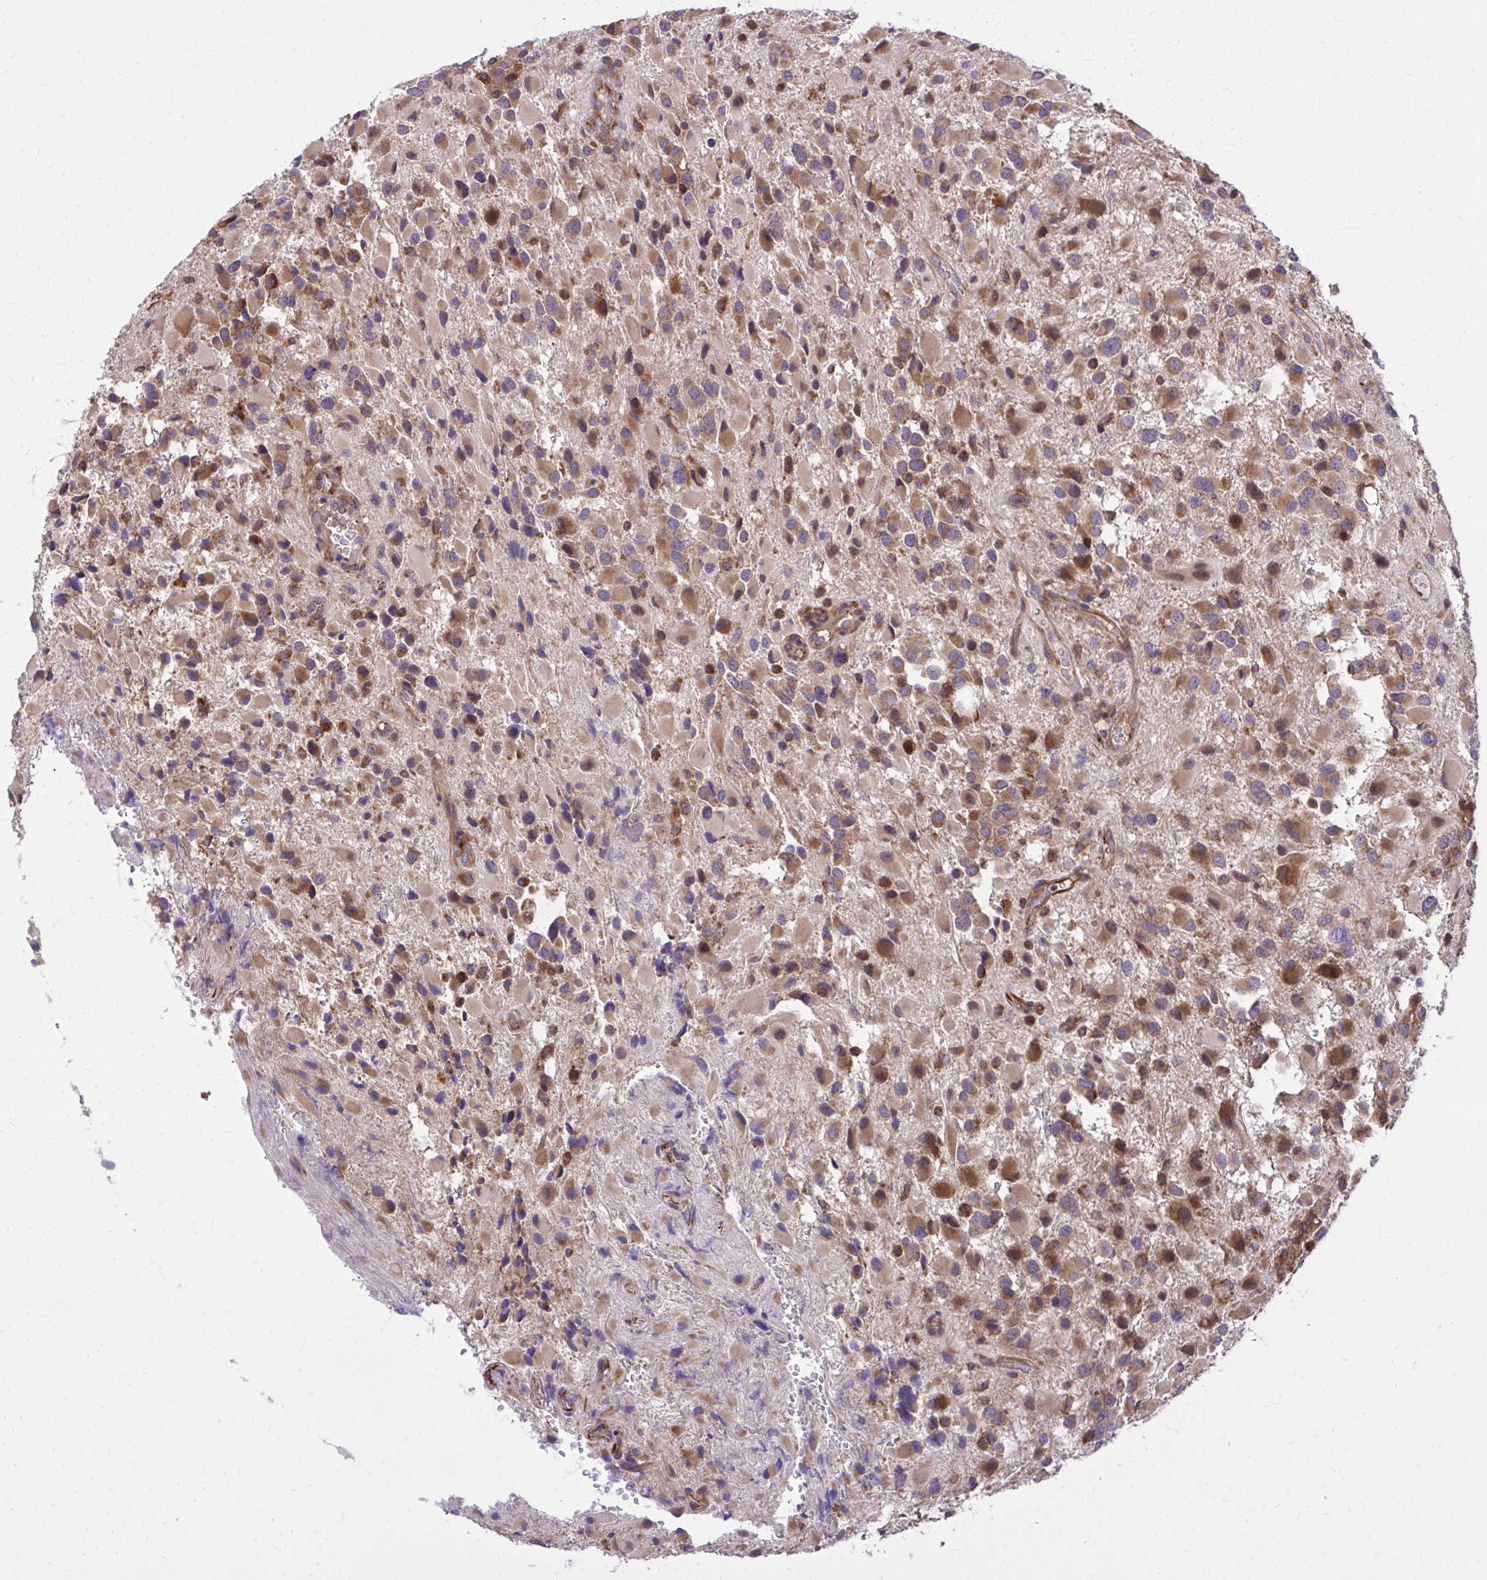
{"staining": {"intensity": "moderate", "quantity": ">75%", "location": "cytoplasmic/membranous"}, "tissue": "glioma", "cell_type": "Tumor cells", "image_type": "cancer", "snomed": [{"axis": "morphology", "description": "Glioma, malignant, High grade"}, {"axis": "topography", "description": "Brain"}], "caption": "Tumor cells demonstrate moderate cytoplasmic/membranous staining in approximately >75% of cells in malignant high-grade glioma. (DAB (3,3'-diaminobenzidine) IHC, brown staining for protein, blue staining for nuclei).", "gene": "PAIP2", "patient": {"sex": "female", "age": 40}}